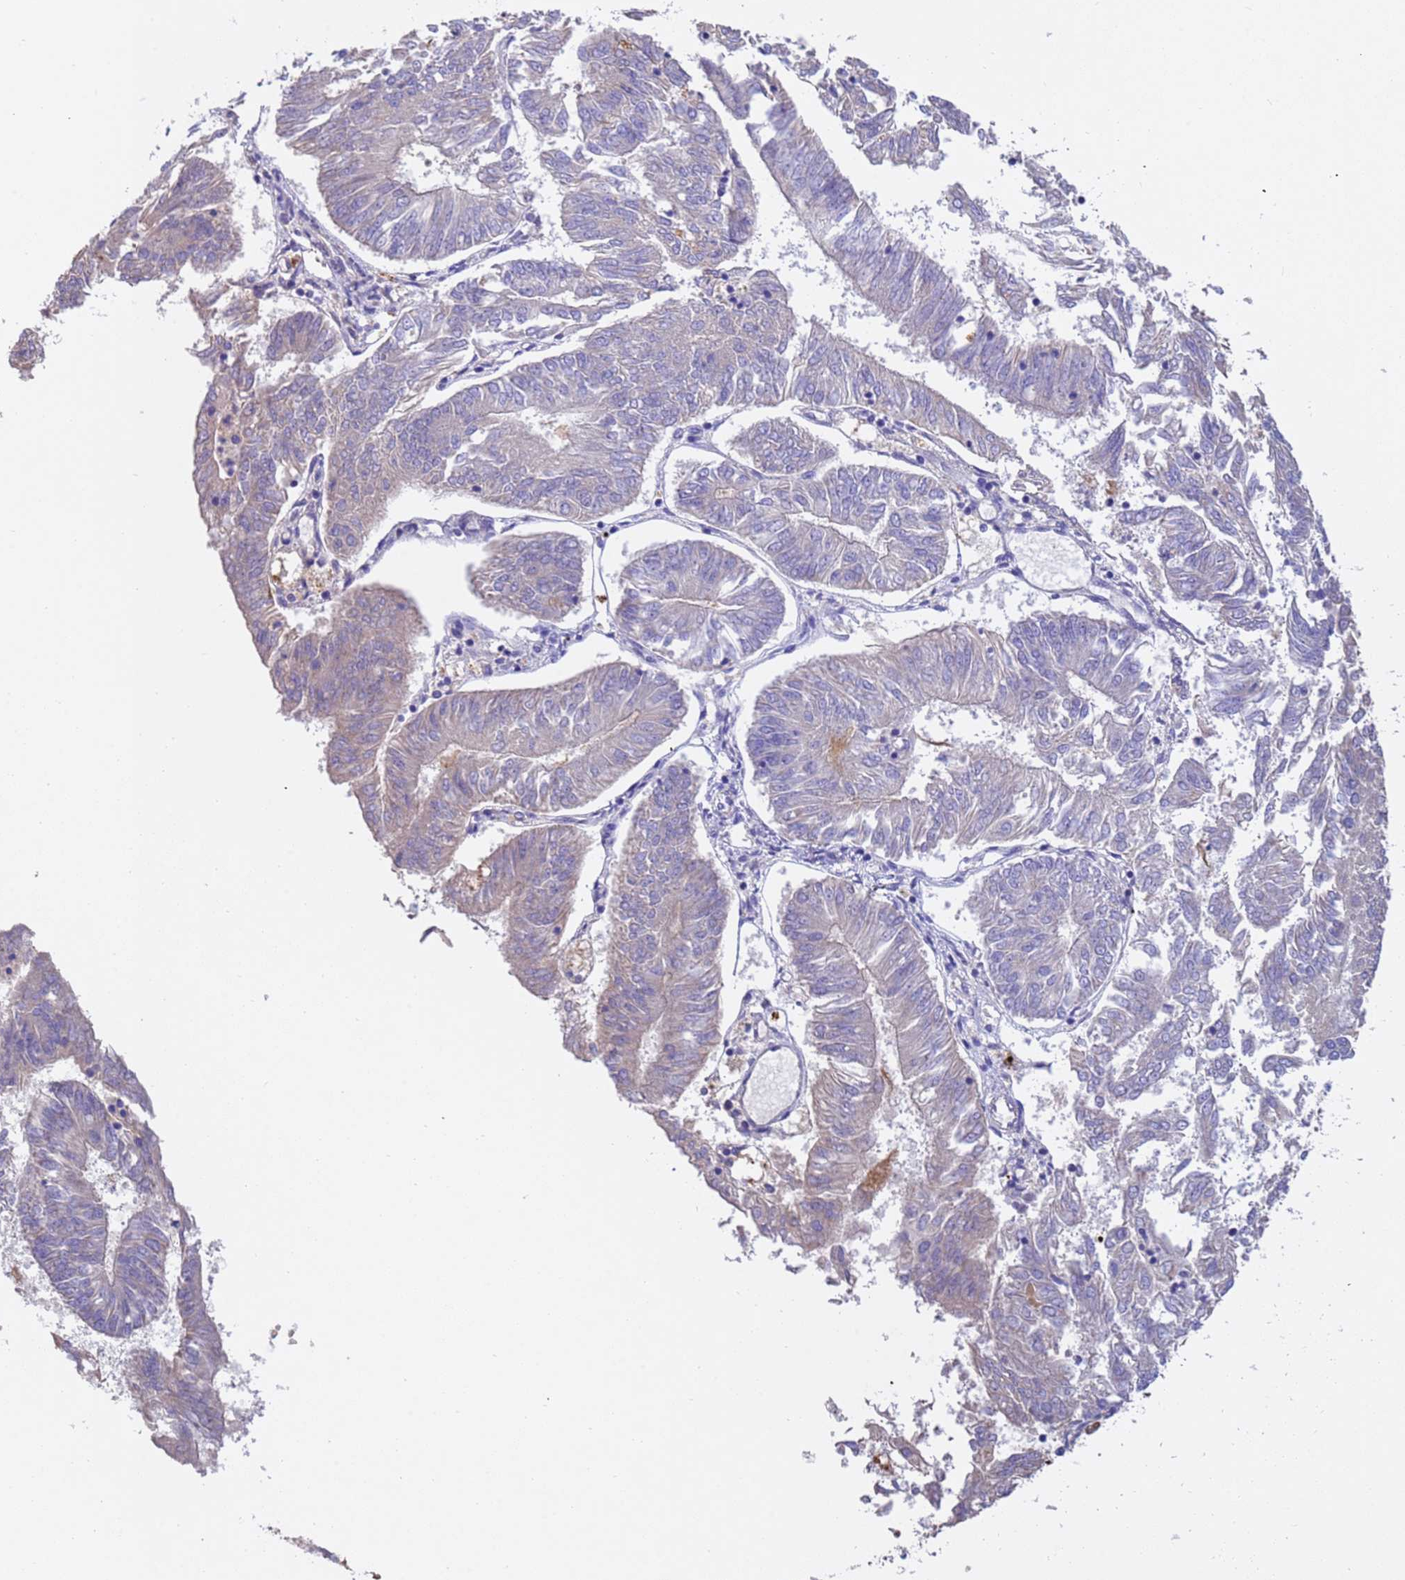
{"staining": {"intensity": "weak", "quantity": "<25%", "location": "cytoplasmic/membranous"}, "tissue": "endometrial cancer", "cell_type": "Tumor cells", "image_type": "cancer", "snomed": [{"axis": "morphology", "description": "Adenocarcinoma, NOS"}, {"axis": "topography", "description": "Endometrium"}], "caption": "The micrograph demonstrates no significant positivity in tumor cells of endometrial cancer (adenocarcinoma).", "gene": "SRL", "patient": {"sex": "female", "age": 58}}